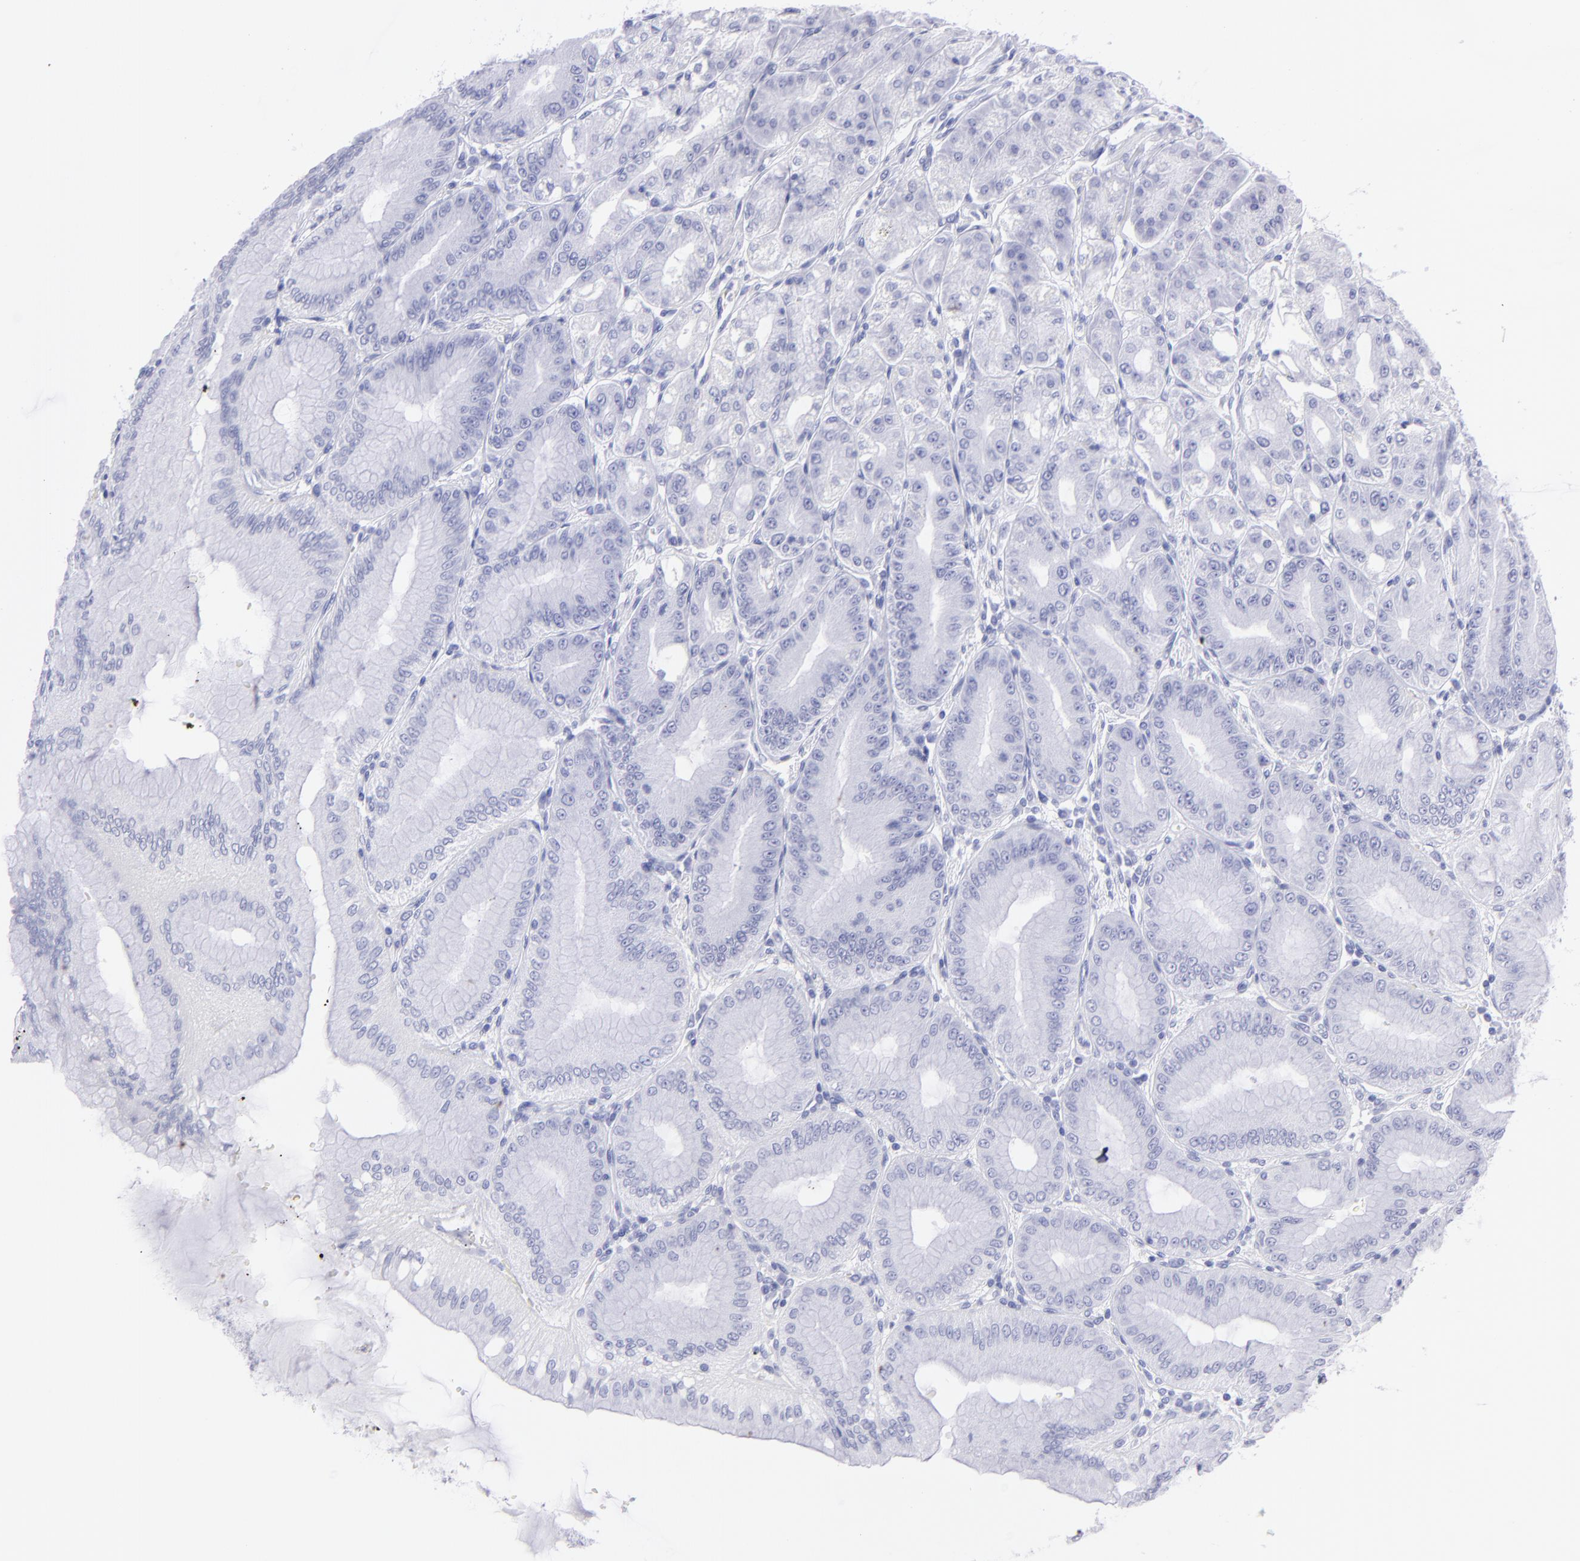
{"staining": {"intensity": "negative", "quantity": "none", "location": "none"}, "tissue": "stomach", "cell_type": "Glandular cells", "image_type": "normal", "snomed": [{"axis": "morphology", "description": "Normal tissue, NOS"}, {"axis": "topography", "description": "Stomach, lower"}], "caption": "DAB immunohistochemical staining of benign human stomach reveals no significant positivity in glandular cells.", "gene": "PIP", "patient": {"sex": "male", "age": 71}}